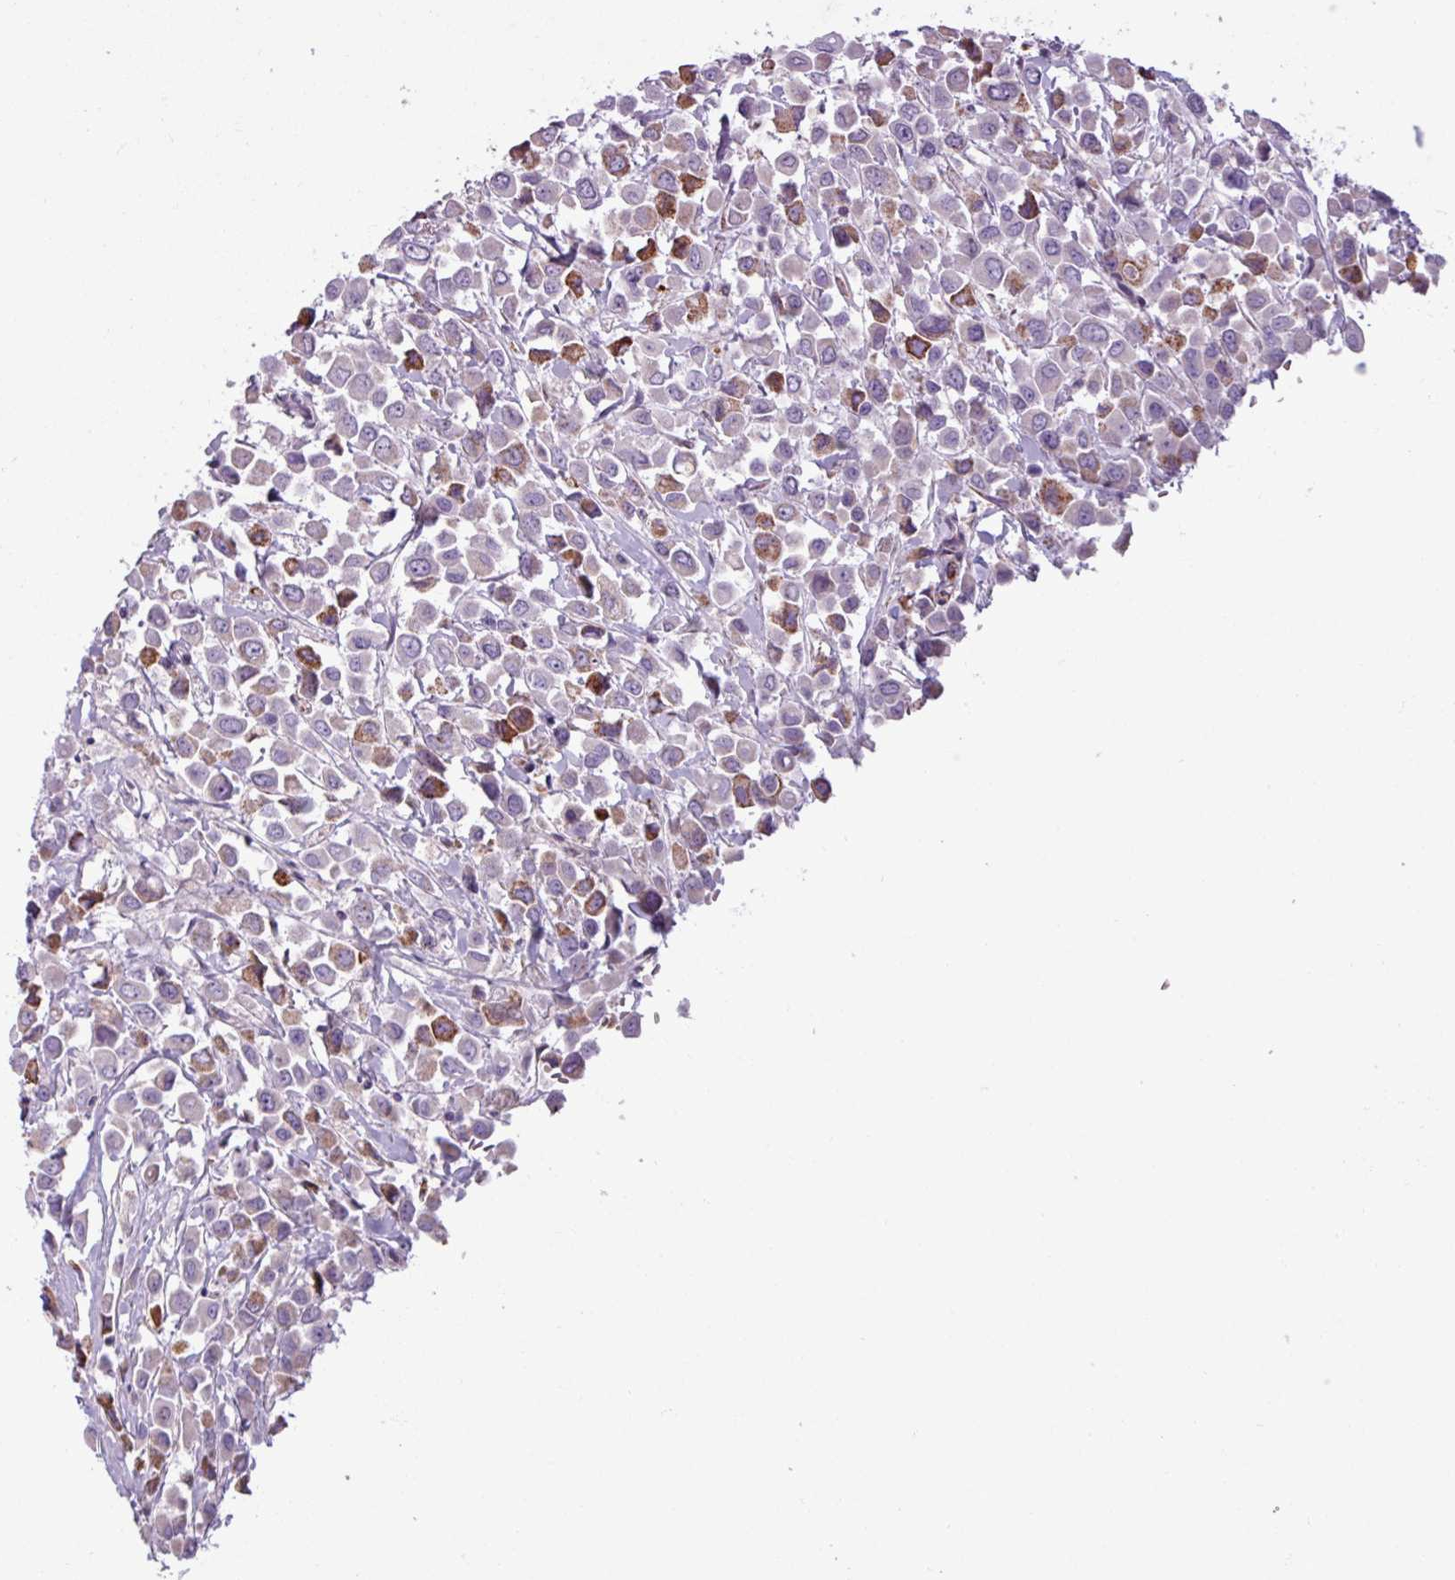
{"staining": {"intensity": "moderate", "quantity": "<25%", "location": "cytoplasmic/membranous"}, "tissue": "breast cancer", "cell_type": "Tumor cells", "image_type": "cancer", "snomed": [{"axis": "morphology", "description": "Duct carcinoma"}, {"axis": "topography", "description": "Breast"}], "caption": "Brown immunohistochemical staining in human breast cancer (invasive ductal carcinoma) exhibits moderate cytoplasmic/membranous expression in about <25% of tumor cells.", "gene": "PNMA6A", "patient": {"sex": "female", "age": 61}}